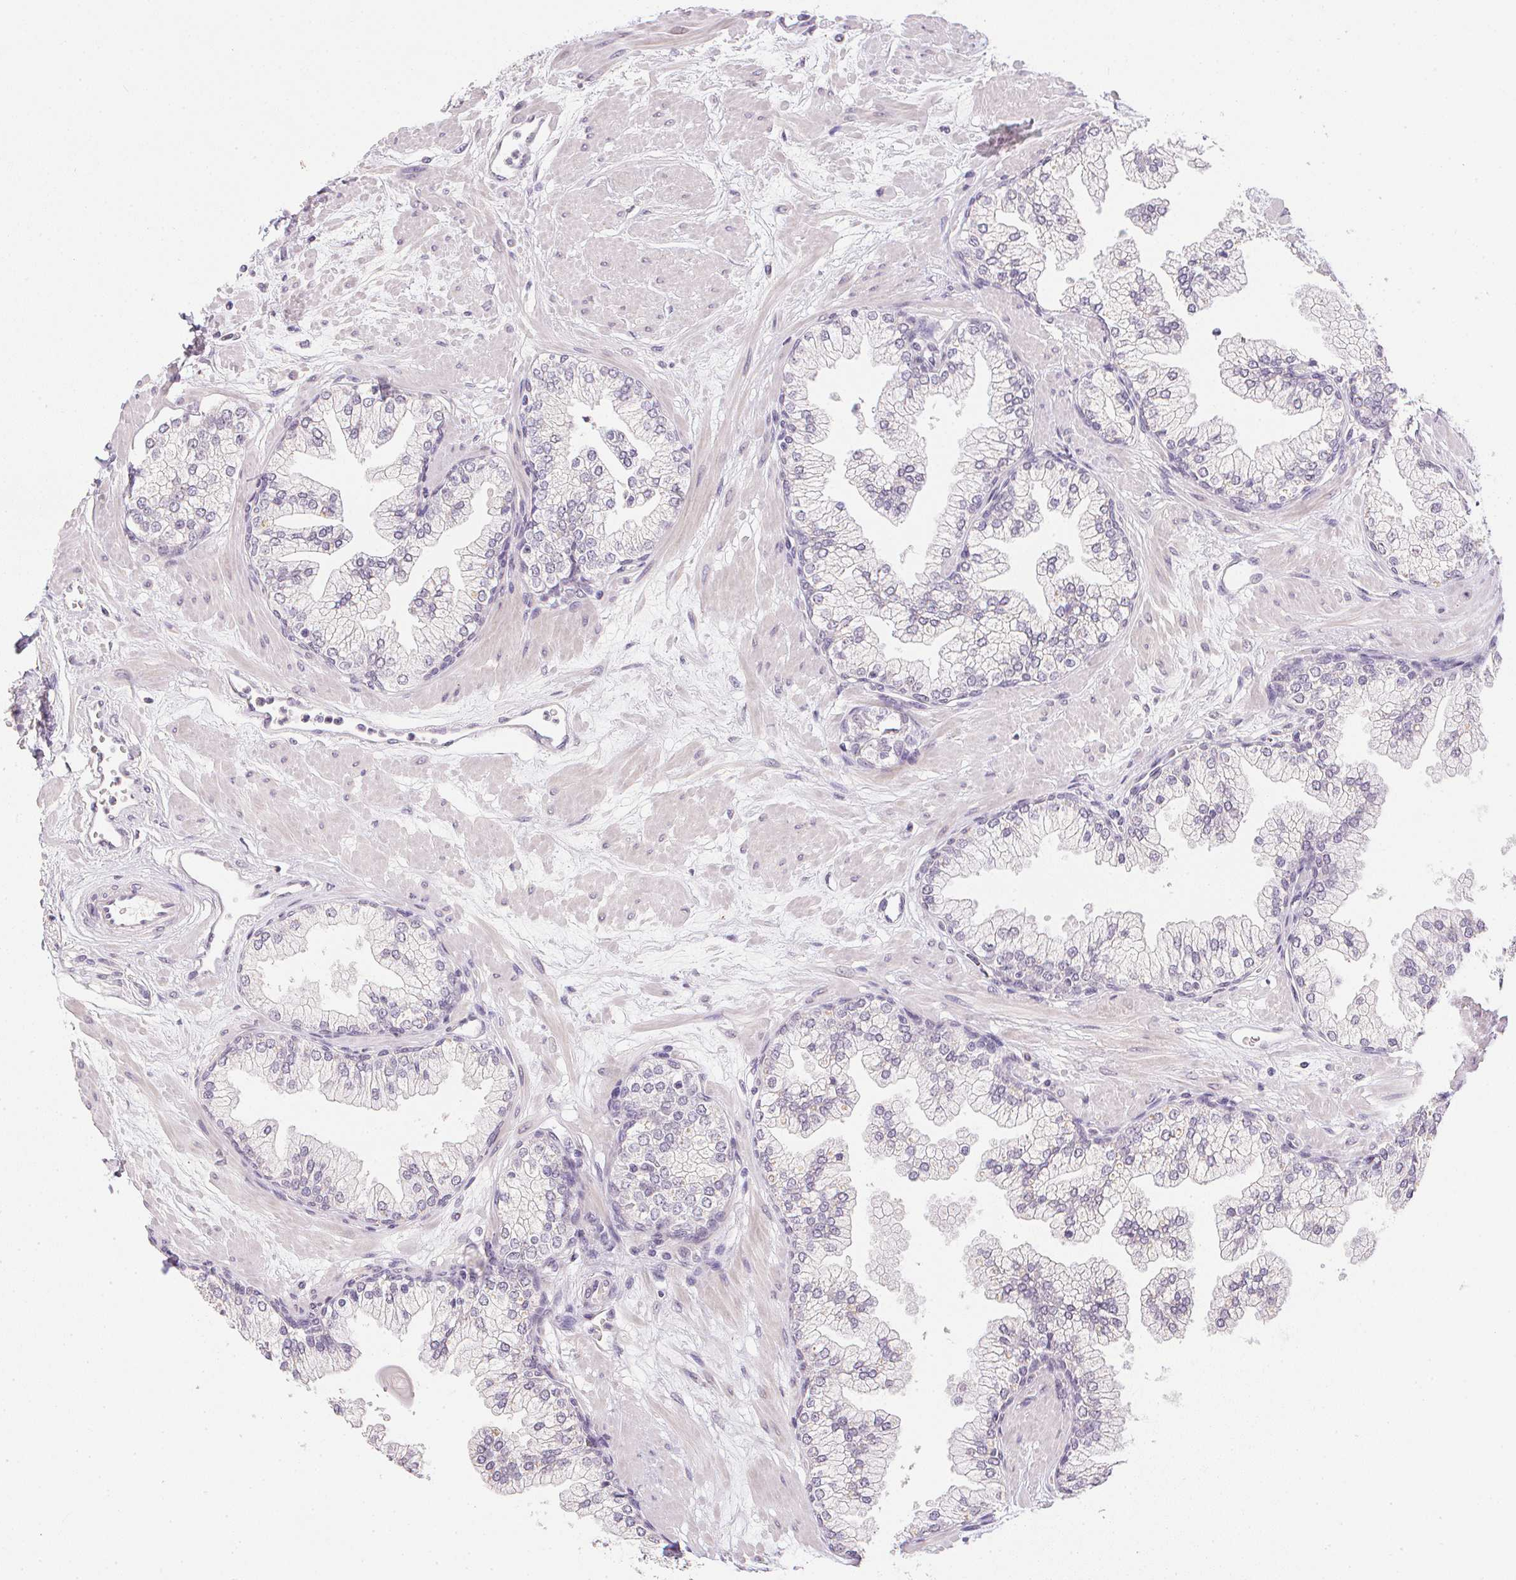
{"staining": {"intensity": "negative", "quantity": "none", "location": "none"}, "tissue": "prostate", "cell_type": "Glandular cells", "image_type": "normal", "snomed": [{"axis": "morphology", "description": "Normal tissue, NOS"}, {"axis": "topography", "description": "Prostate"}, {"axis": "topography", "description": "Peripheral nerve tissue"}], "caption": "There is no significant expression in glandular cells of prostate. (DAB immunohistochemistry (IHC) with hematoxylin counter stain).", "gene": "PPY", "patient": {"sex": "male", "age": 61}}